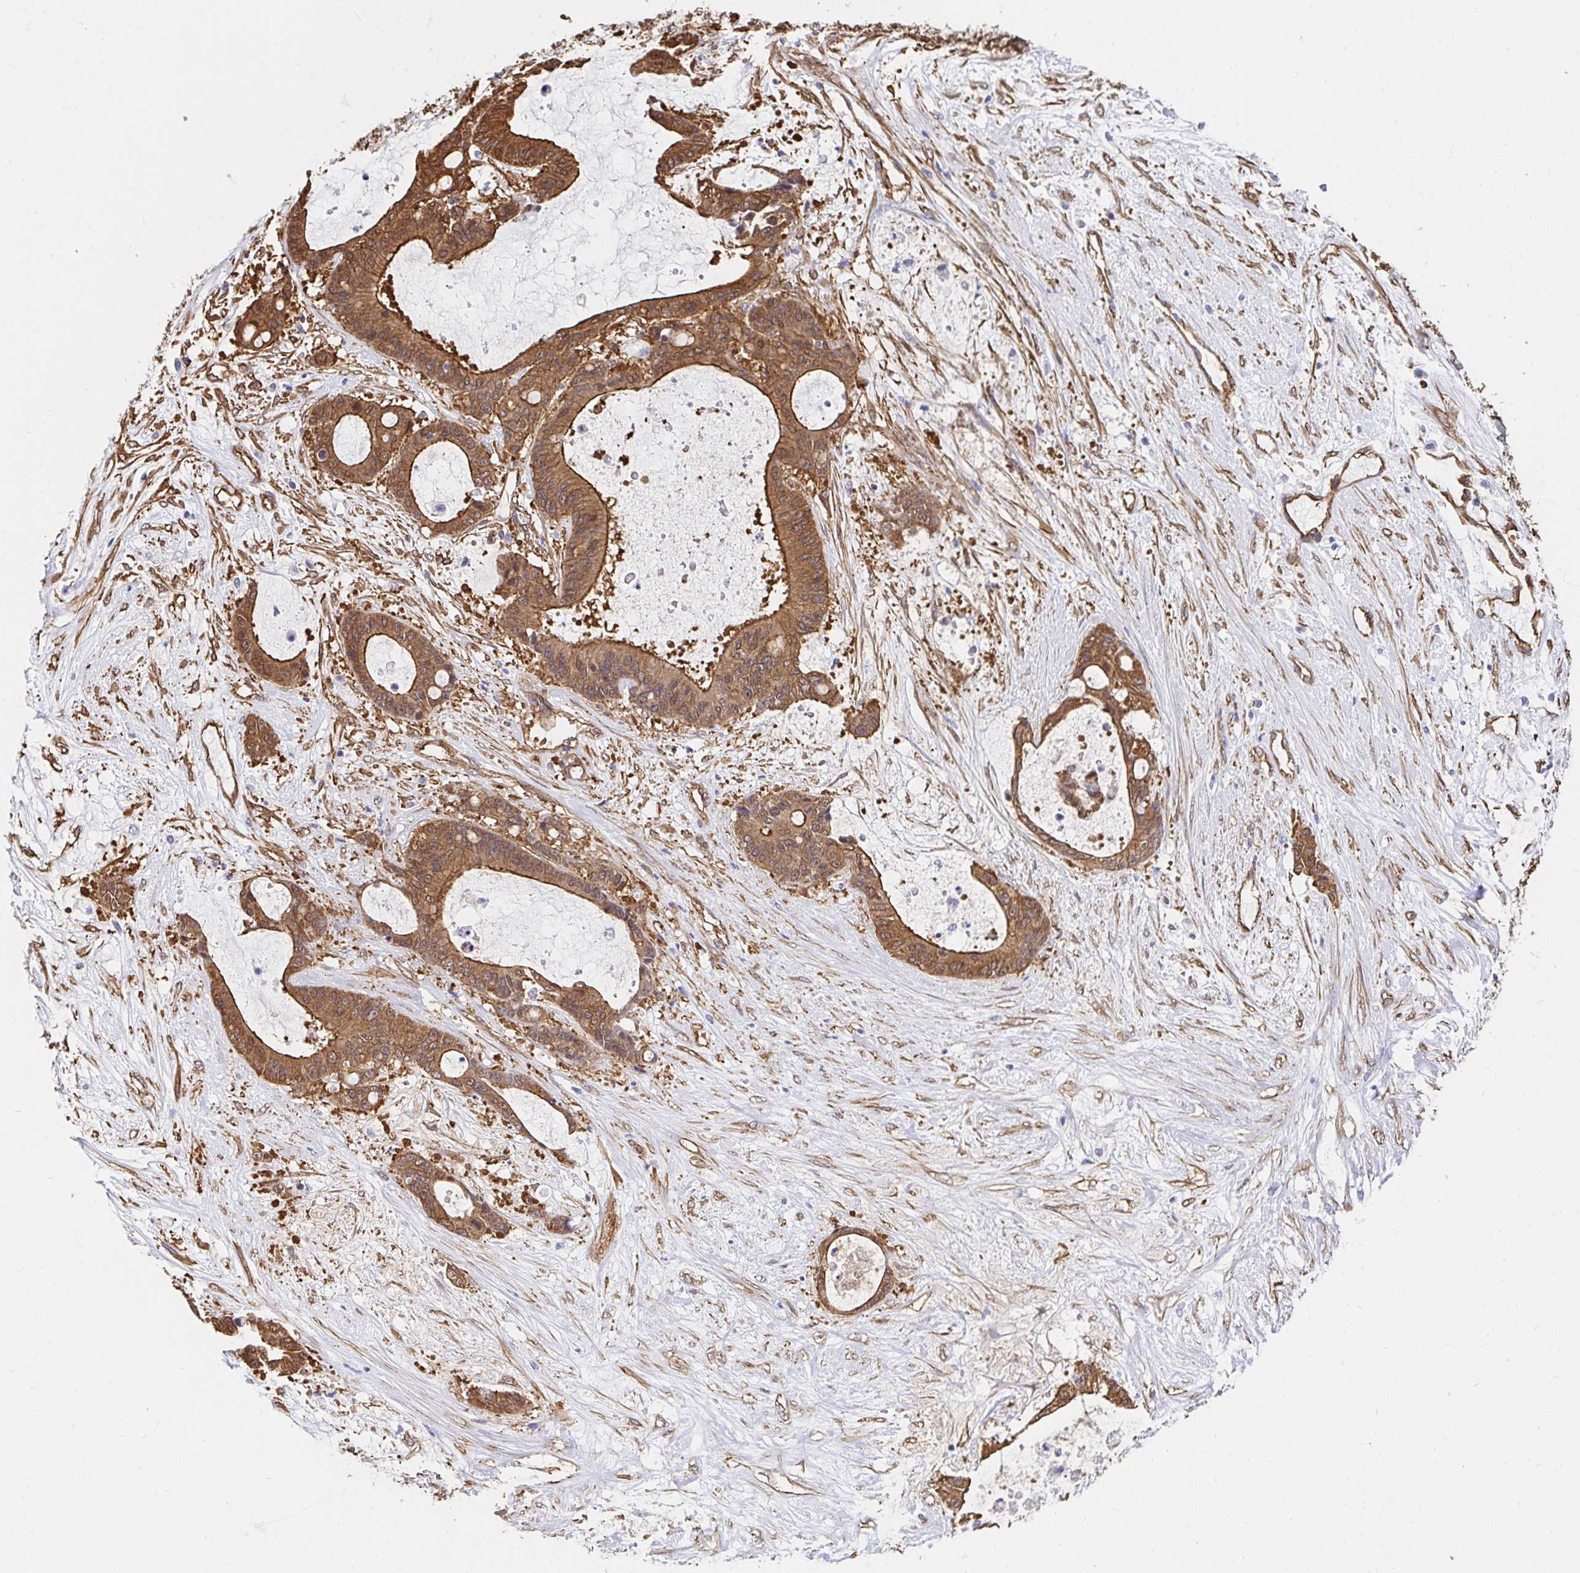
{"staining": {"intensity": "moderate", "quantity": ">75%", "location": "cytoplasmic/membranous"}, "tissue": "liver cancer", "cell_type": "Tumor cells", "image_type": "cancer", "snomed": [{"axis": "morphology", "description": "Normal tissue, NOS"}, {"axis": "morphology", "description": "Cholangiocarcinoma"}, {"axis": "topography", "description": "Liver"}, {"axis": "topography", "description": "Peripheral nerve tissue"}], "caption": "There is medium levels of moderate cytoplasmic/membranous expression in tumor cells of liver cholangiocarcinoma, as demonstrated by immunohistochemical staining (brown color).", "gene": "CTTN", "patient": {"sex": "female", "age": 73}}